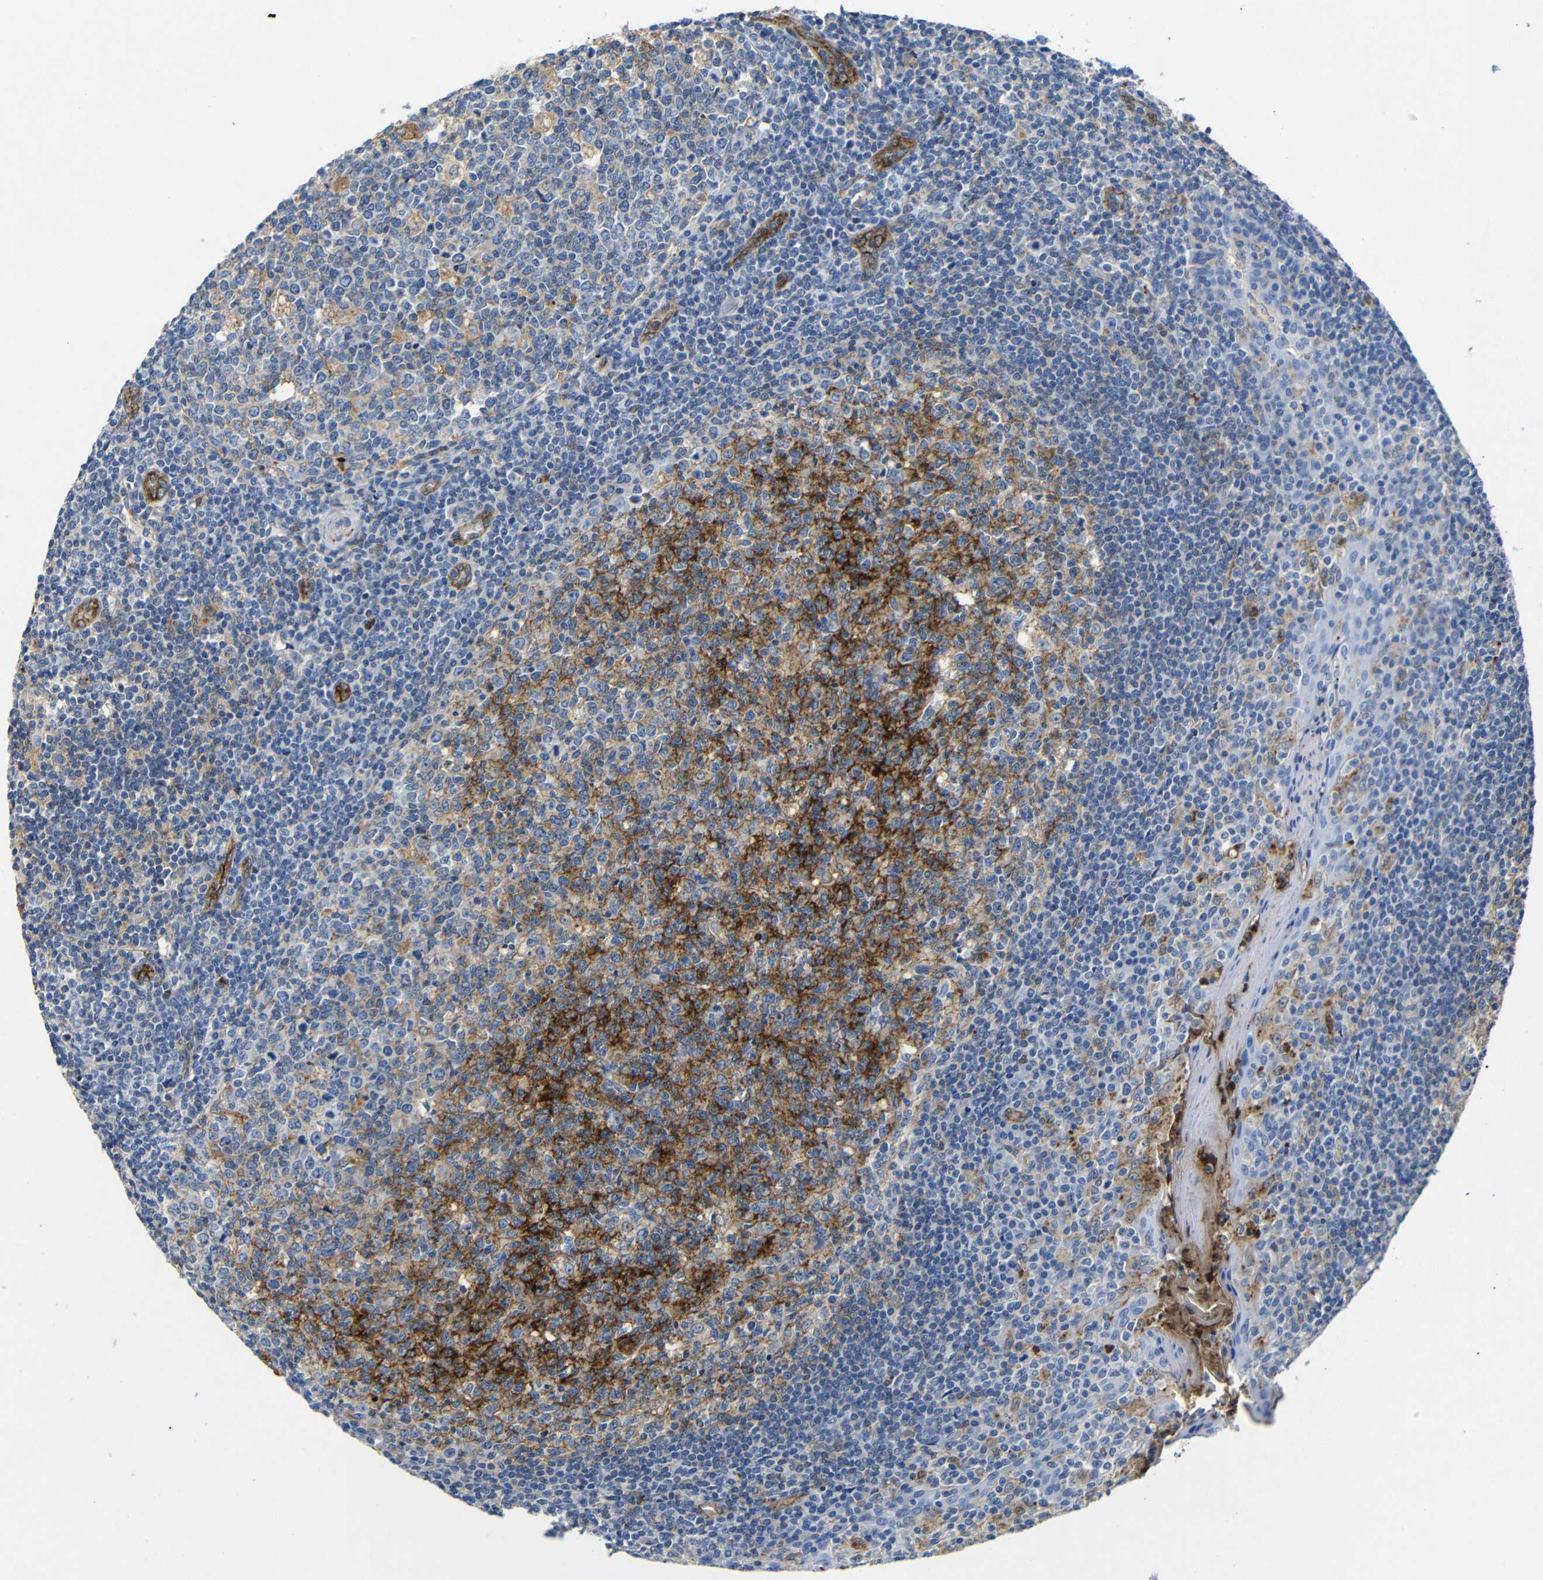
{"staining": {"intensity": "strong", "quantity": "25%-75%", "location": "cytoplasmic/membranous"}, "tissue": "tonsil", "cell_type": "Germinal center cells", "image_type": "normal", "snomed": [{"axis": "morphology", "description": "Normal tissue, NOS"}, {"axis": "topography", "description": "Tonsil"}], "caption": "About 25%-75% of germinal center cells in benign tonsil show strong cytoplasmic/membranous protein positivity as visualized by brown immunohistochemical staining.", "gene": "SDCBP", "patient": {"sex": "female", "age": 19}}